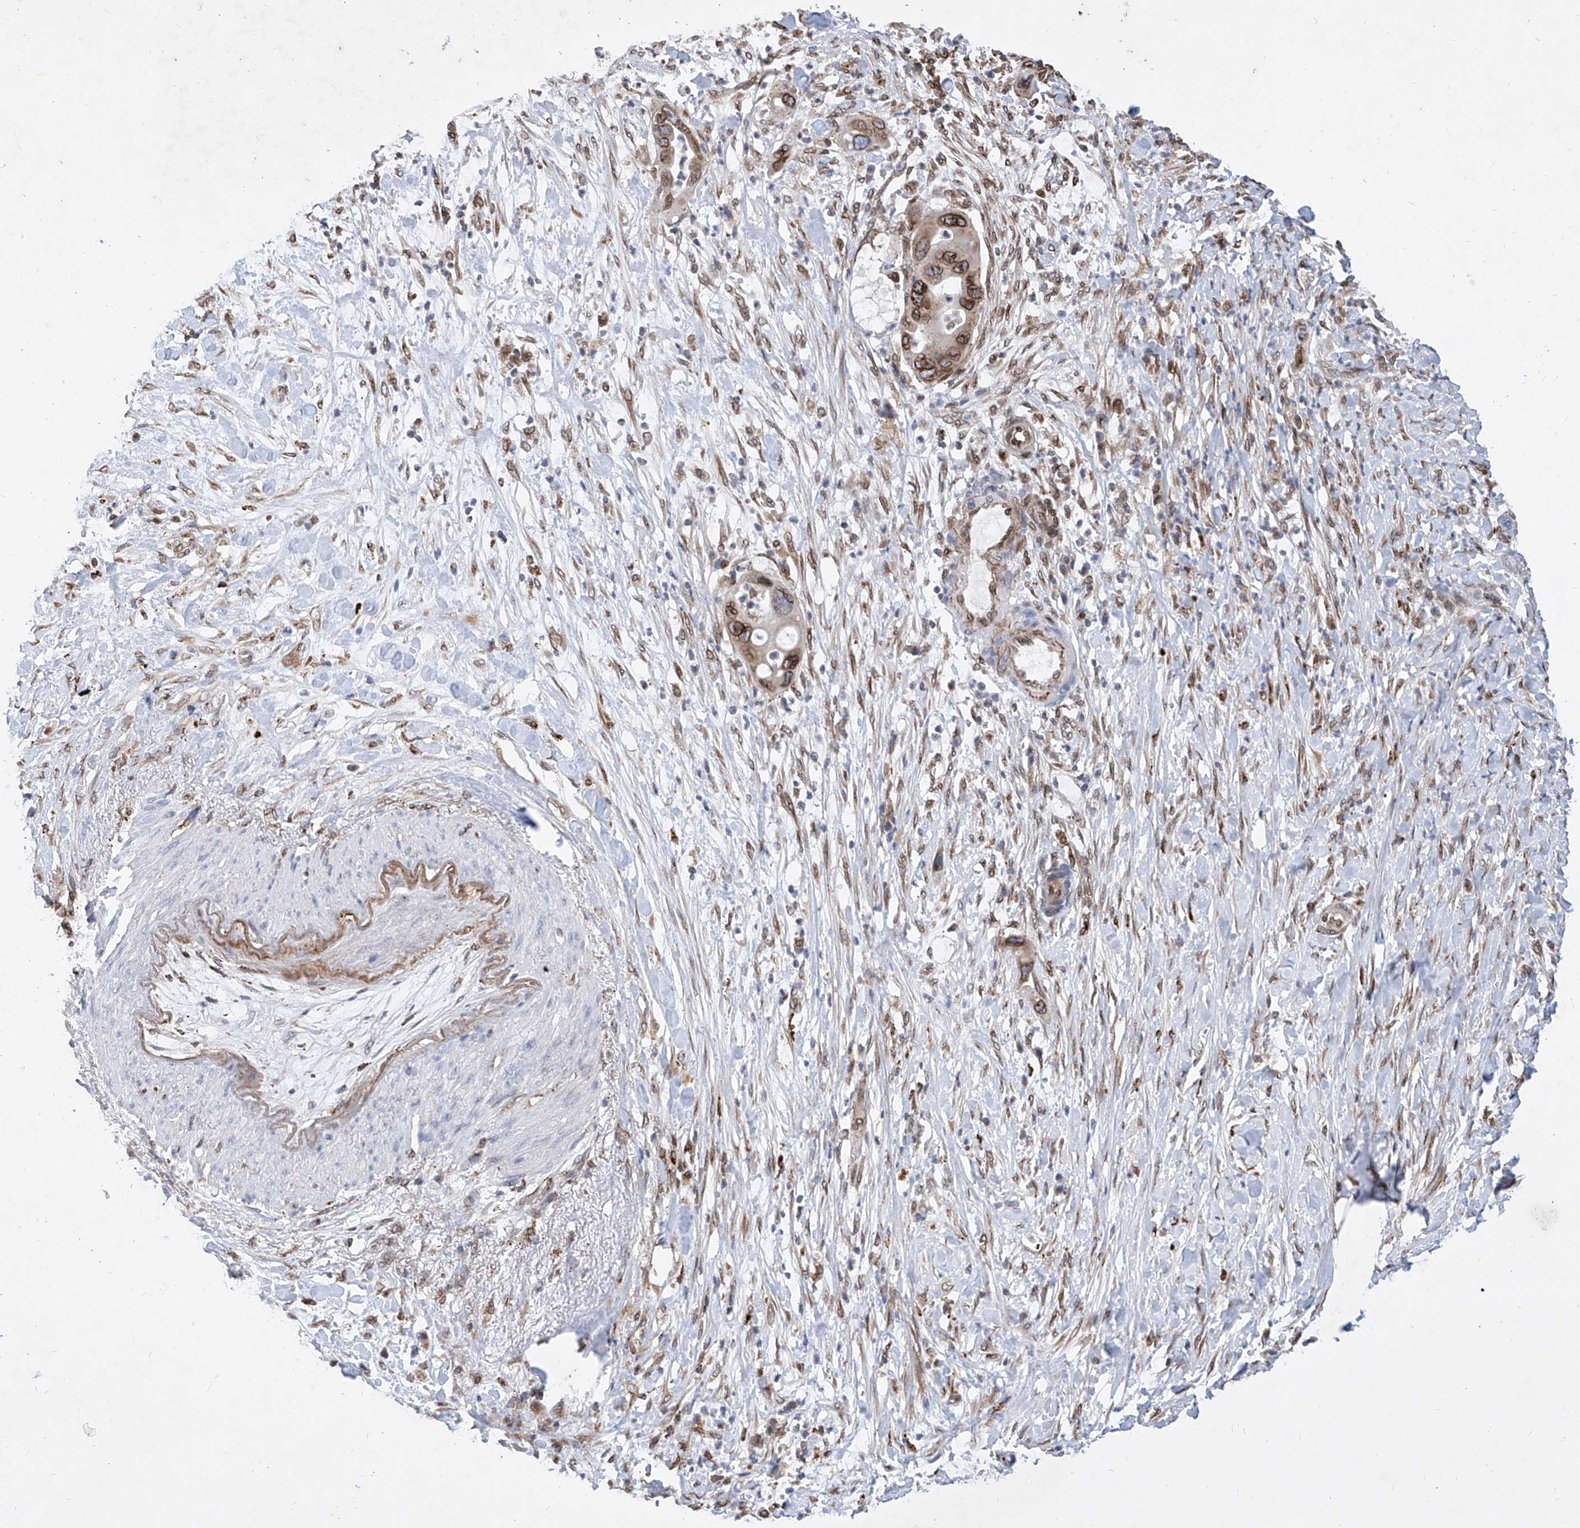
{"staining": {"intensity": "moderate", "quantity": ">75%", "location": "cytoplasmic/membranous,nuclear"}, "tissue": "pancreatic cancer", "cell_type": "Tumor cells", "image_type": "cancer", "snomed": [{"axis": "morphology", "description": "Adenocarcinoma, NOS"}, {"axis": "topography", "description": "Pancreas"}], "caption": "Human pancreatic adenocarcinoma stained with a protein marker exhibits moderate staining in tumor cells.", "gene": "MX2", "patient": {"sex": "female", "age": 71}}